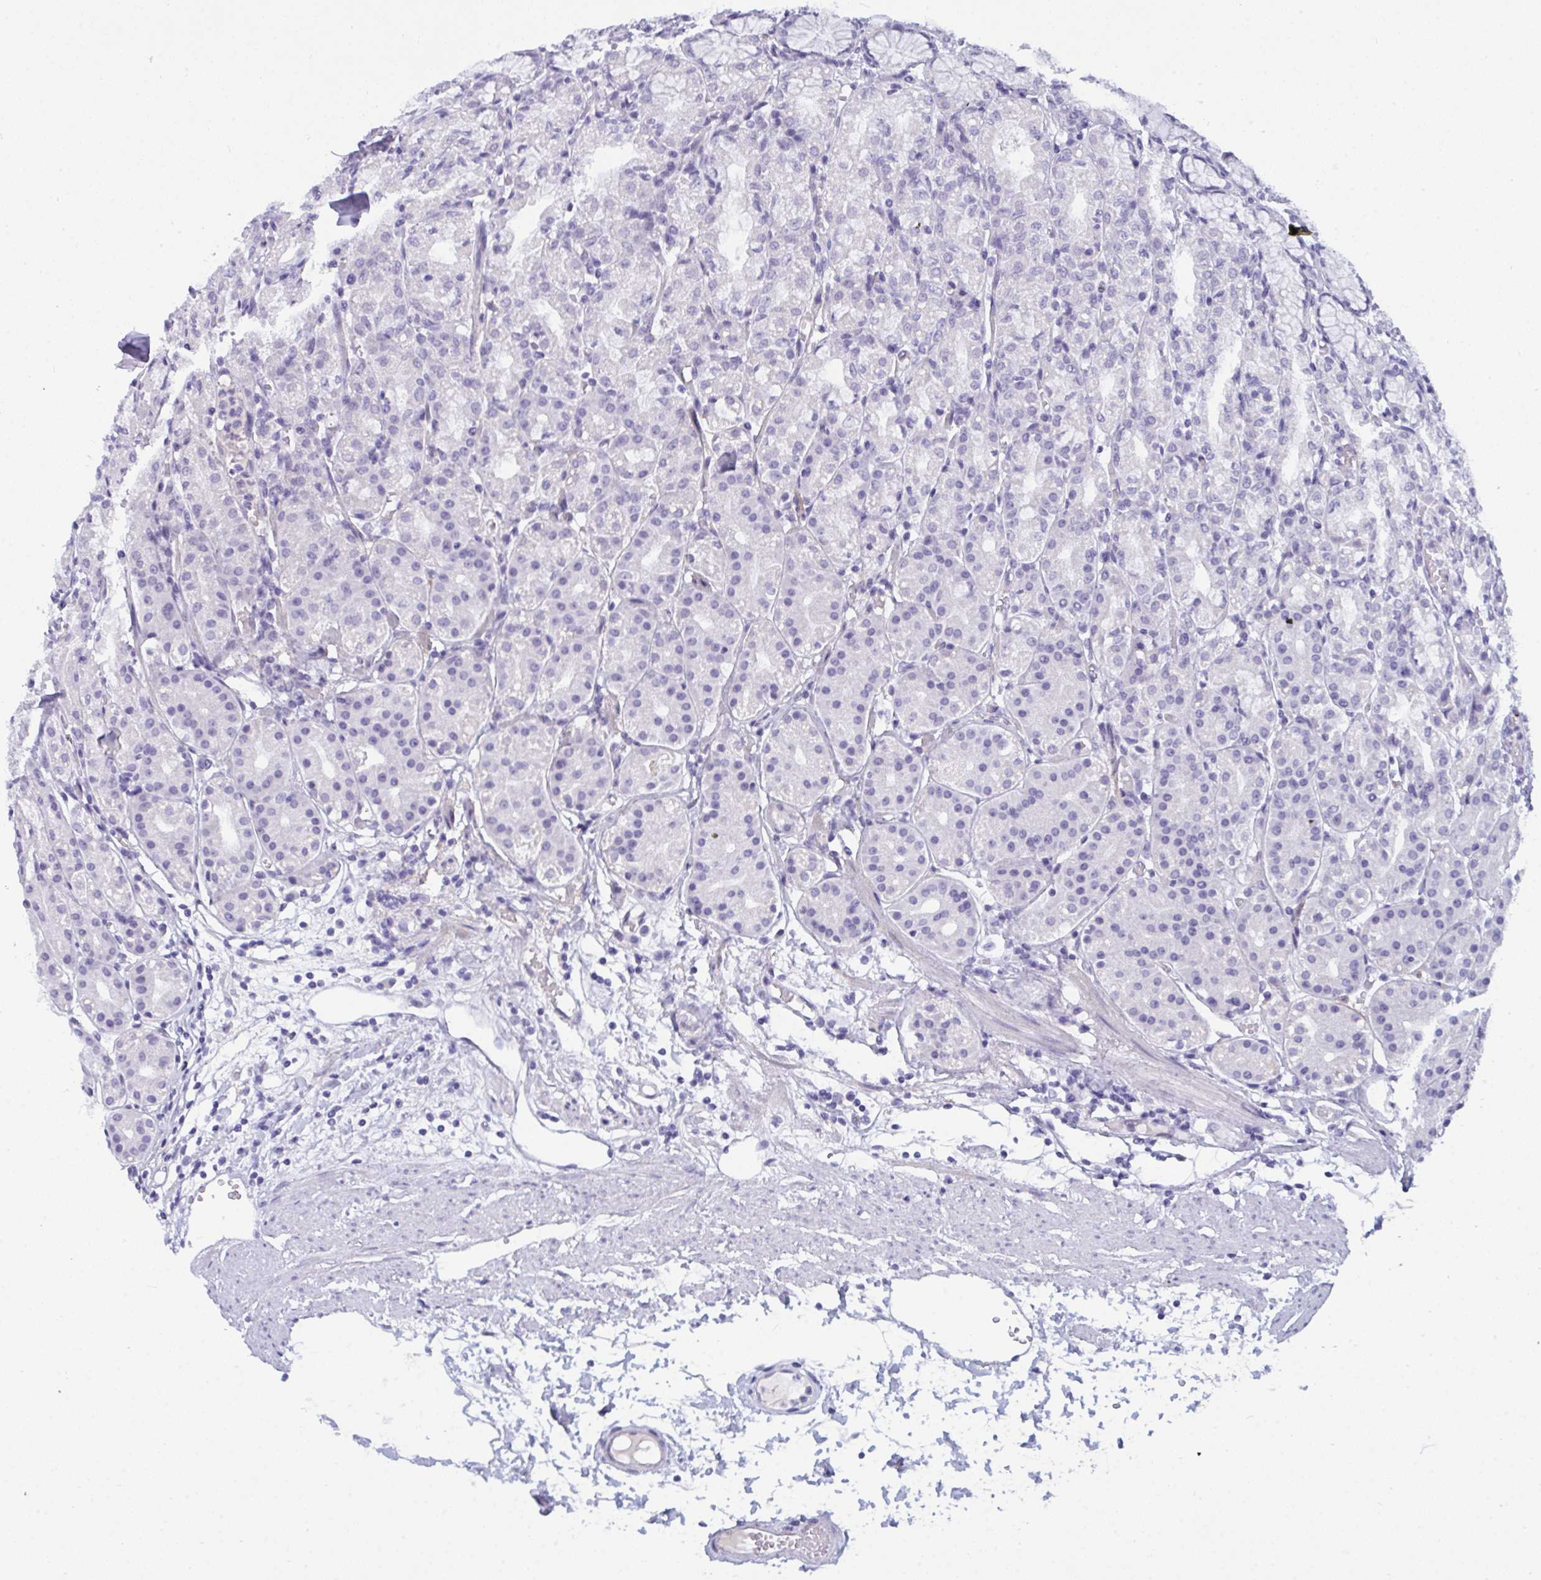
{"staining": {"intensity": "negative", "quantity": "none", "location": "none"}, "tissue": "stomach", "cell_type": "Glandular cells", "image_type": "normal", "snomed": [{"axis": "morphology", "description": "Normal tissue, NOS"}, {"axis": "topography", "description": "Stomach"}], "caption": "An image of stomach stained for a protein reveals no brown staining in glandular cells. (DAB immunohistochemistry (IHC) with hematoxylin counter stain).", "gene": "PRDM9", "patient": {"sex": "female", "age": 57}}